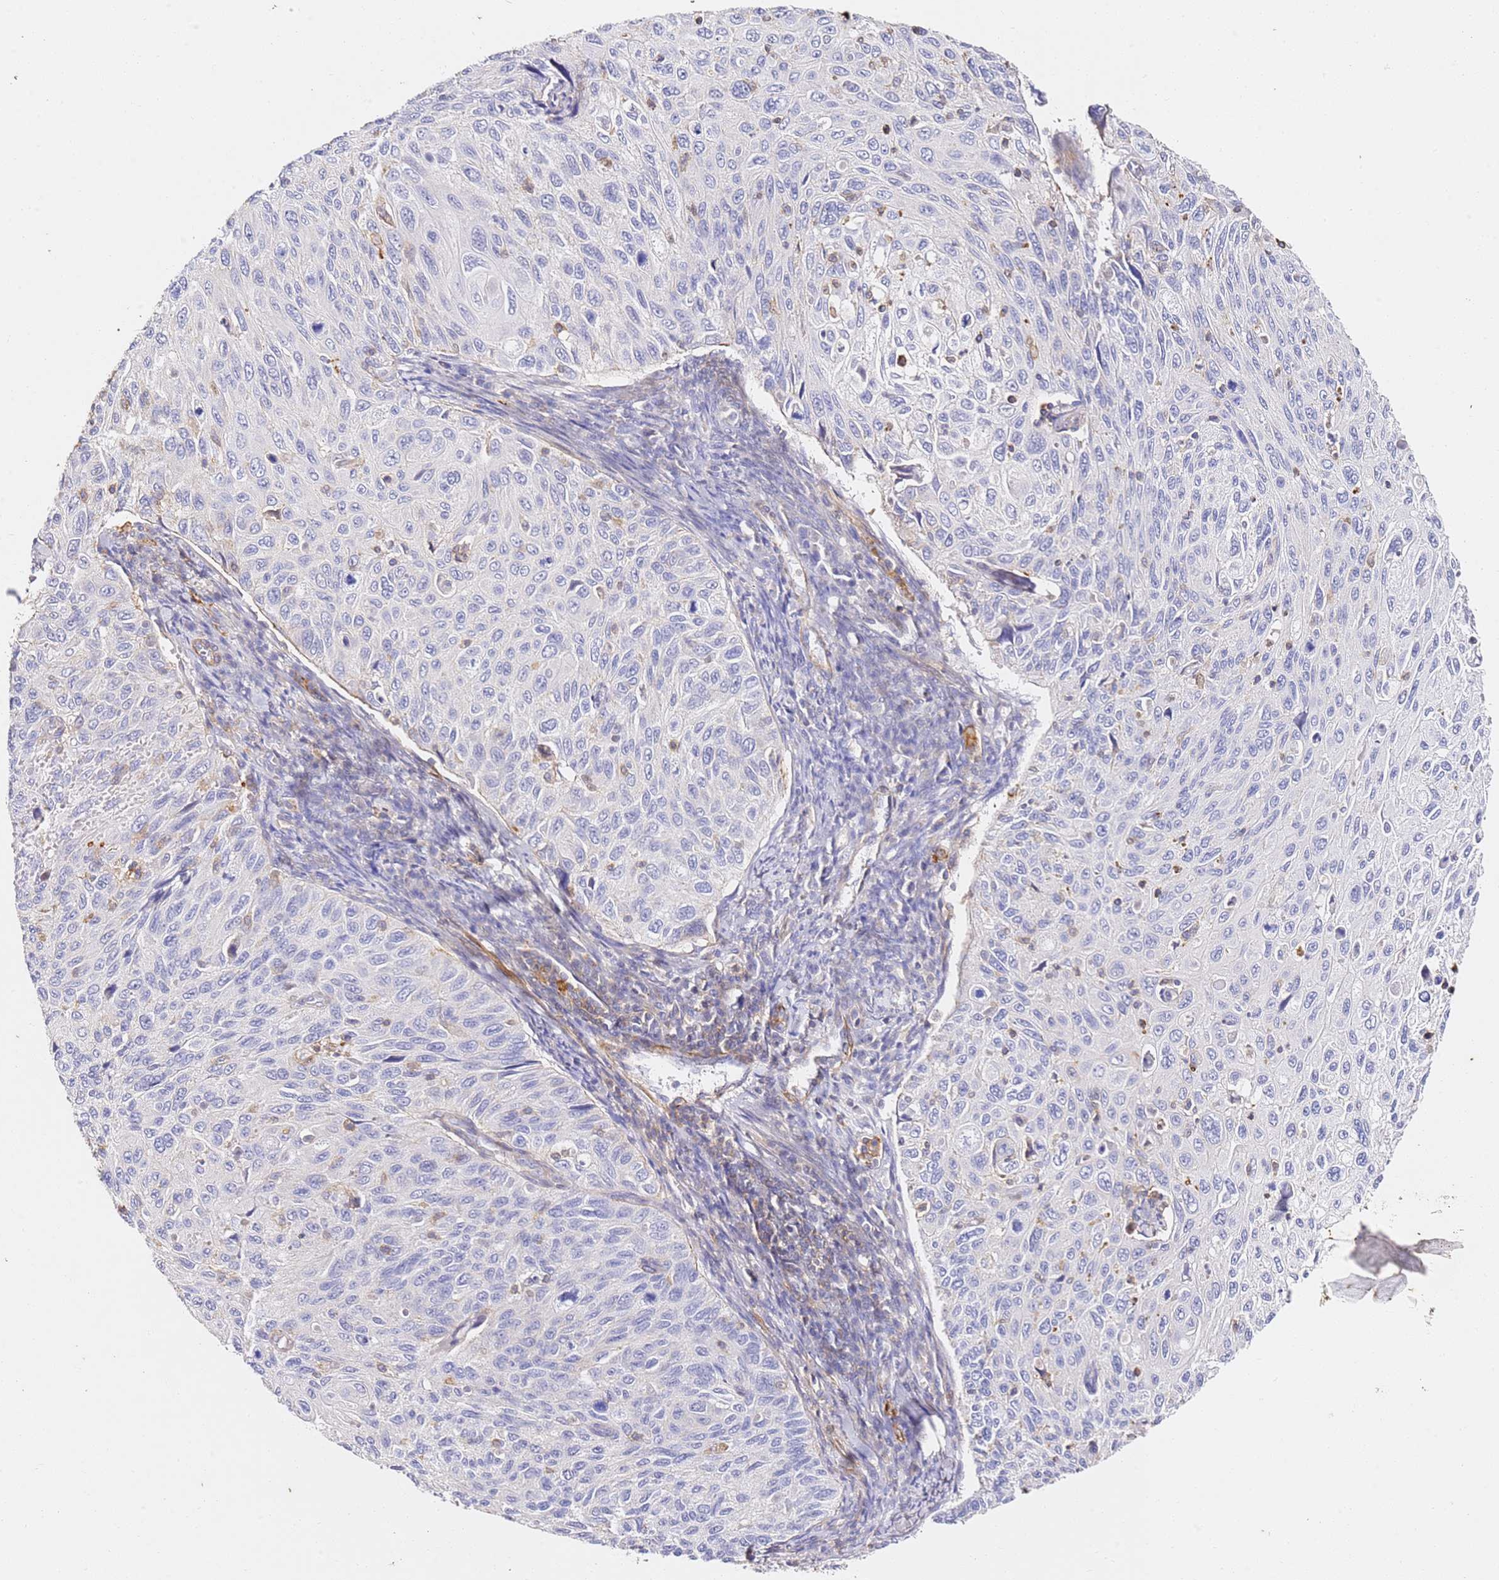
{"staining": {"intensity": "negative", "quantity": "none", "location": "none"}, "tissue": "cervical cancer", "cell_type": "Tumor cells", "image_type": "cancer", "snomed": [{"axis": "morphology", "description": "Squamous cell carcinoma, NOS"}, {"axis": "topography", "description": "Cervix"}], "caption": "Immunohistochemical staining of human cervical squamous cell carcinoma reveals no significant expression in tumor cells.", "gene": "ZNF671", "patient": {"sex": "female", "age": 70}}